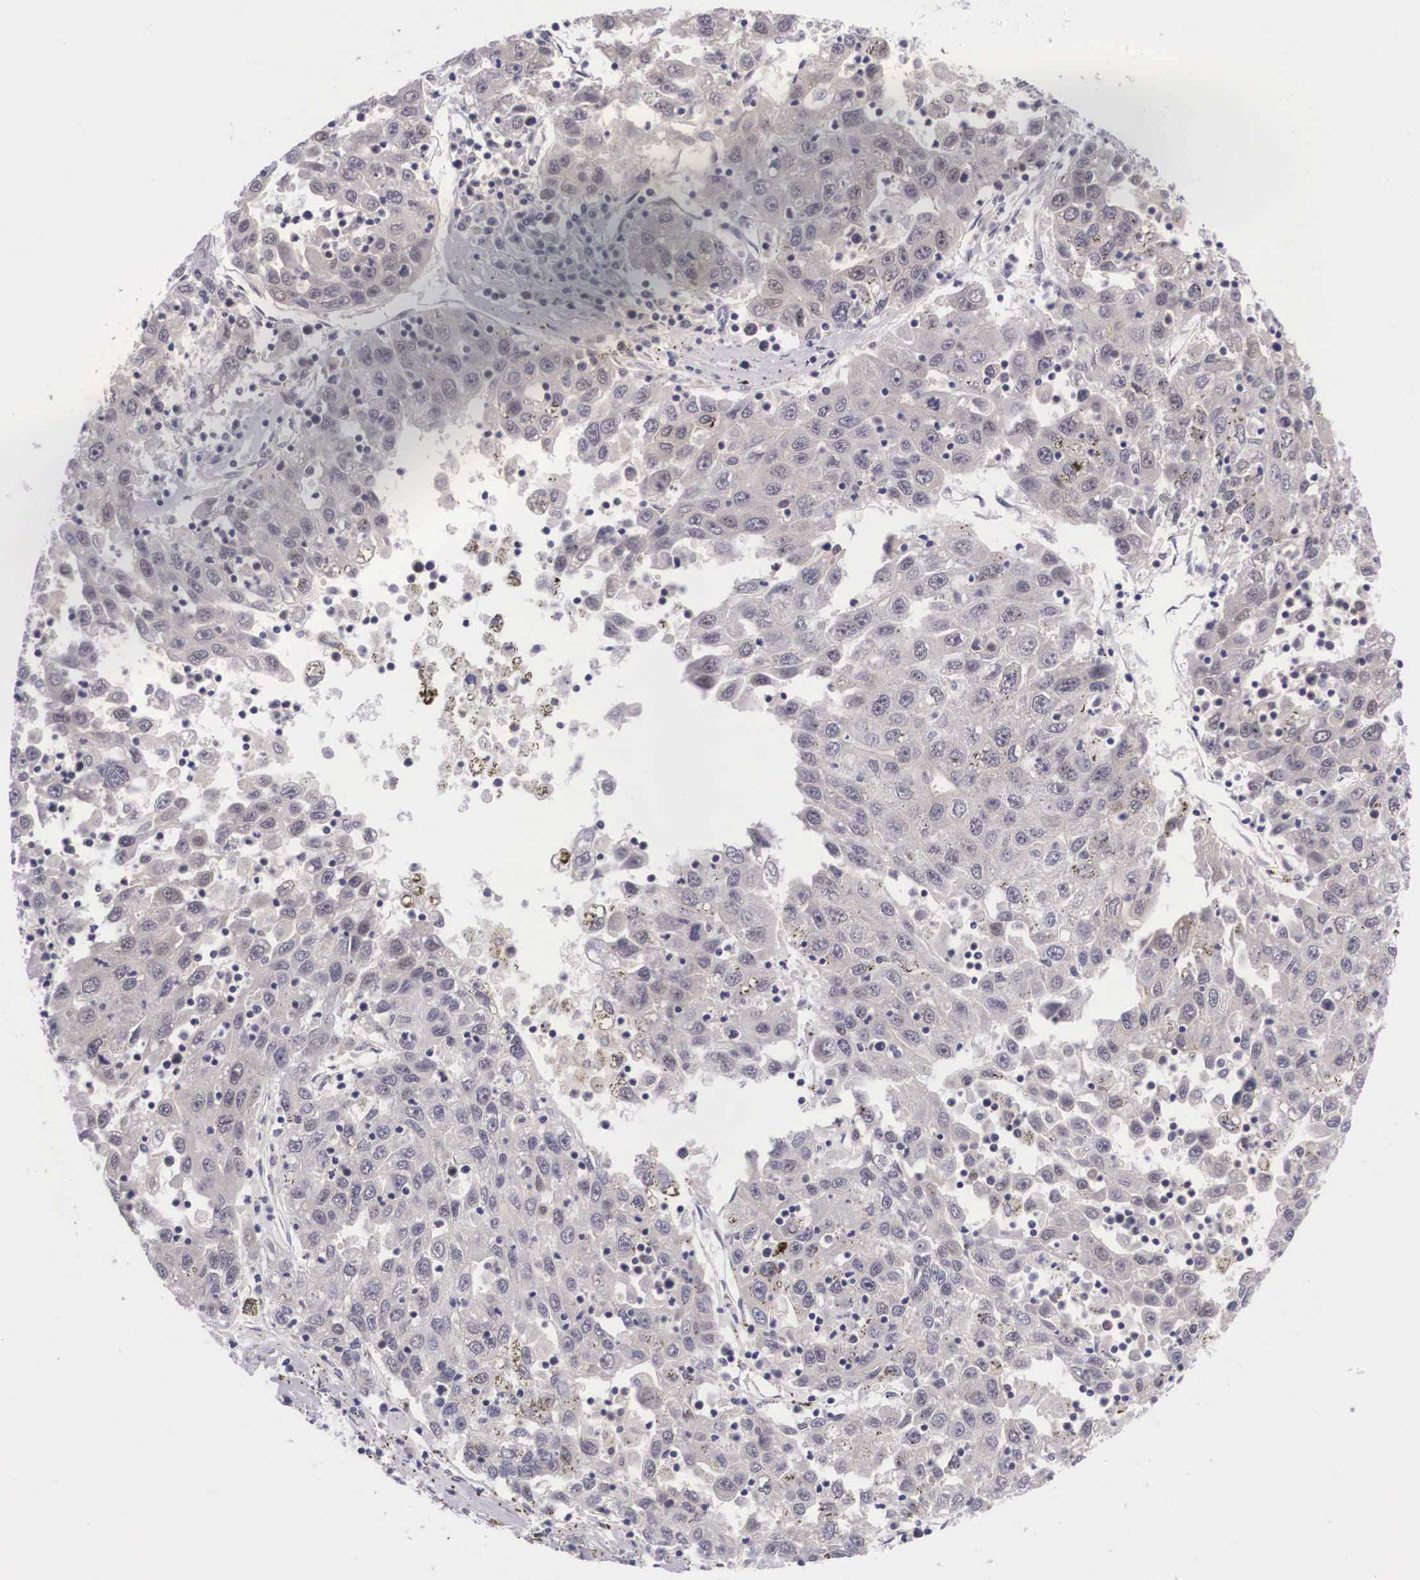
{"staining": {"intensity": "negative", "quantity": "none", "location": "none"}, "tissue": "liver cancer", "cell_type": "Tumor cells", "image_type": "cancer", "snomed": [{"axis": "morphology", "description": "Carcinoma, Hepatocellular, NOS"}, {"axis": "topography", "description": "Liver"}], "caption": "Micrograph shows no significant protein positivity in tumor cells of liver cancer.", "gene": "IGBP1", "patient": {"sex": "male", "age": 49}}